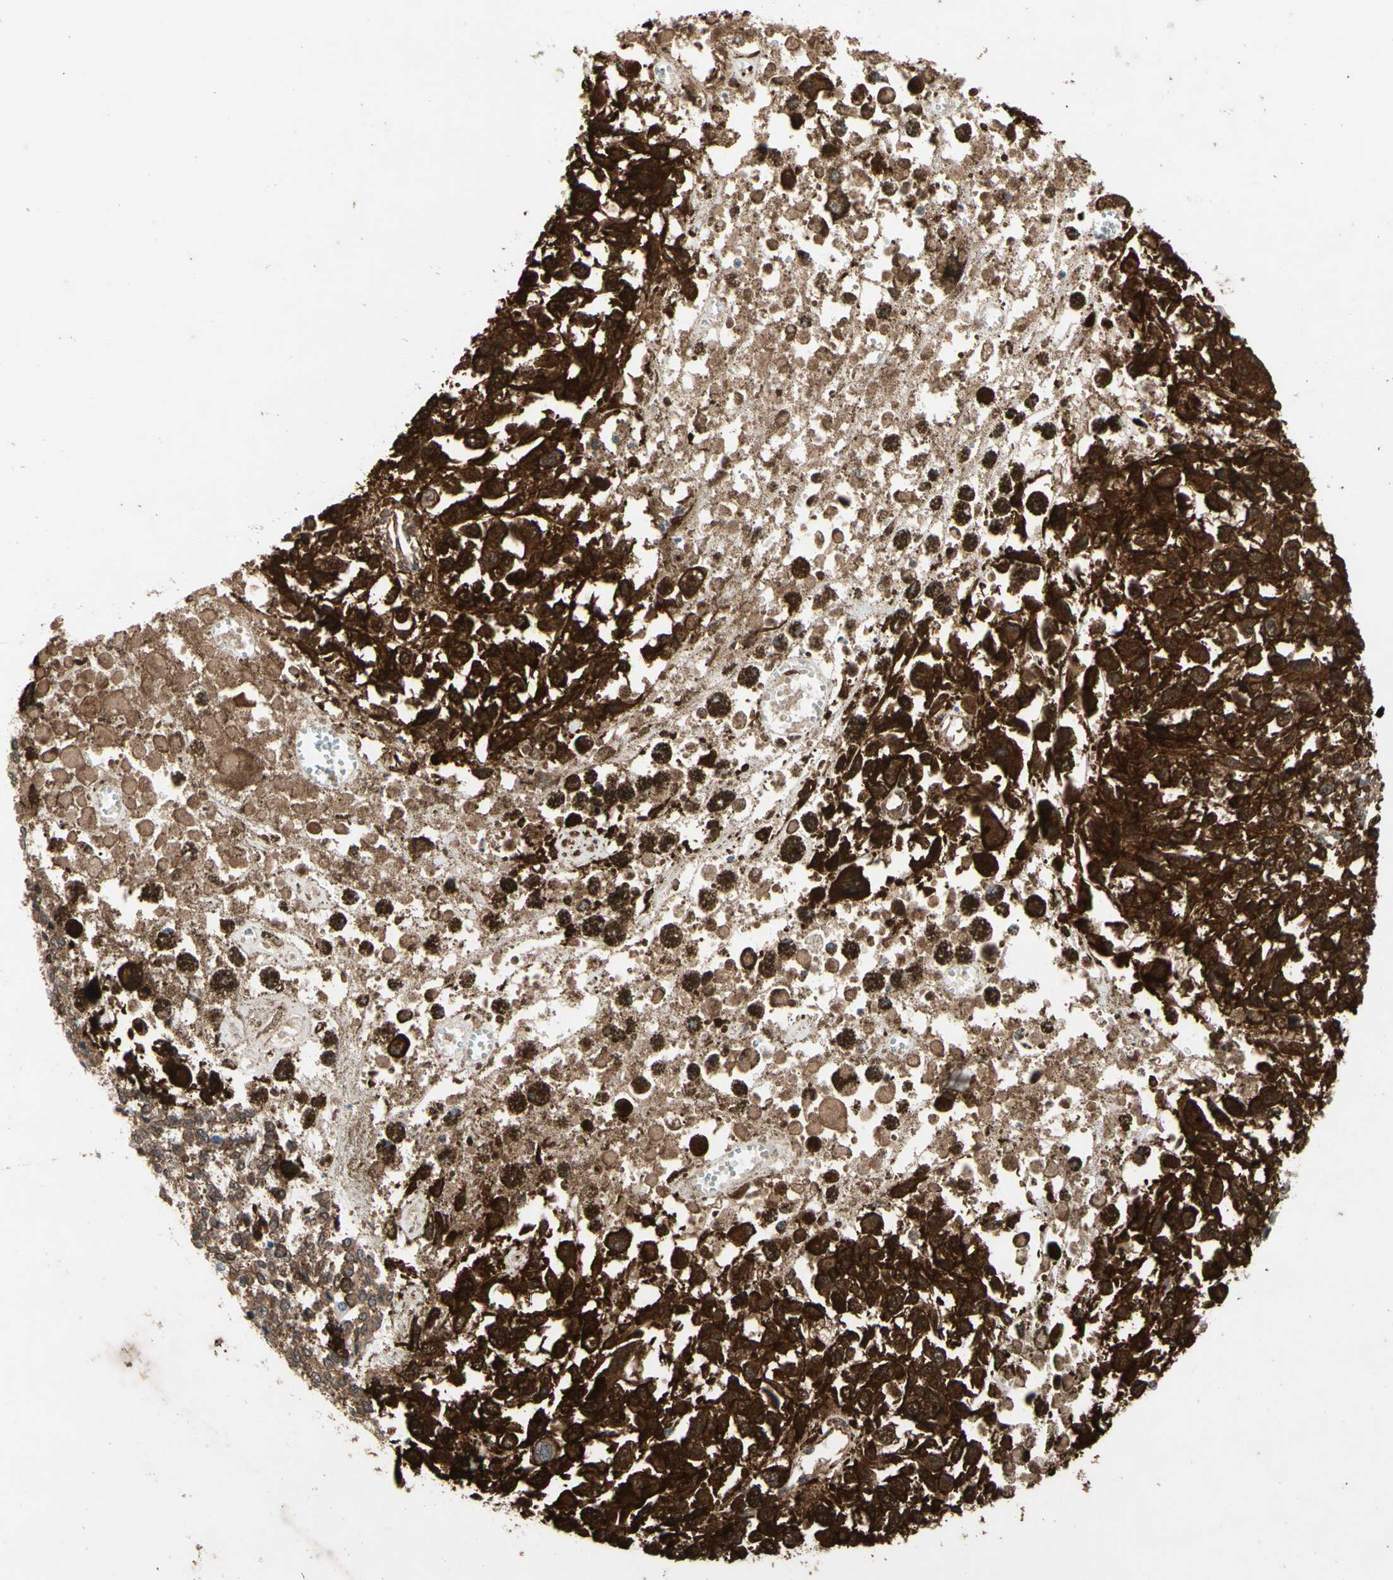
{"staining": {"intensity": "strong", "quantity": ">75%", "location": "cytoplasmic/membranous,nuclear"}, "tissue": "melanoma", "cell_type": "Tumor cells", "image_type": "cancer", "snomed": [{"axis": "morphology", "description": "Malignant melanoma, Metastatic site"}, {"axis": "topography", "description": "Lymph node"}], "caption": "High-power microscopy captured an immunohistochemistry (IHC) micrograph of melanoma, revealing strong cytoplasmic/membranous and nuclear positivity in approximately >75% of tumor cells. The protein is shown in brown color, while the nuclei are stained blue.", "gene": "CTTNBP2", "patient": {"sex": "male", "age": 59}}